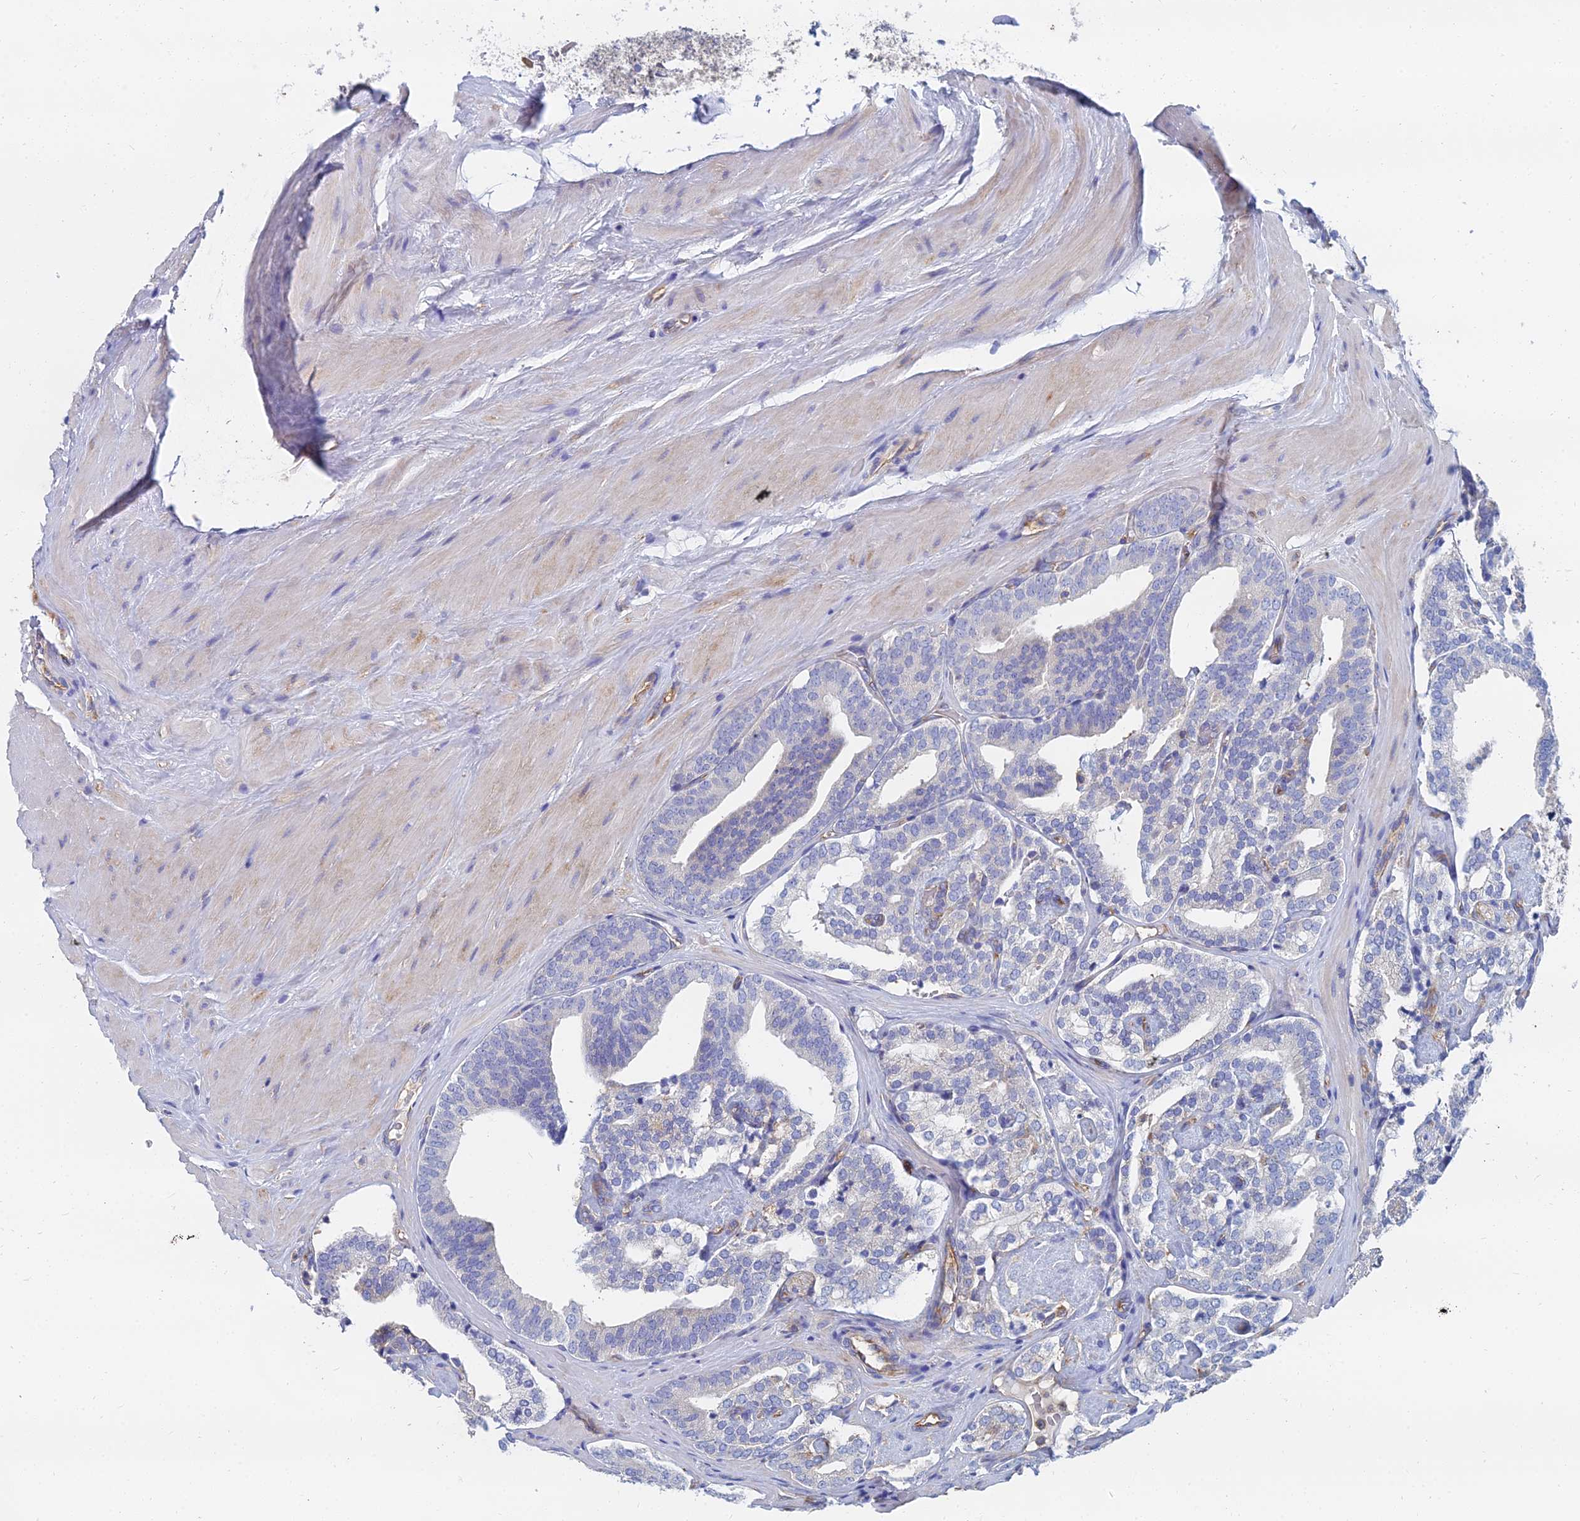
{"staining": {"intensity": "negative", "quantity": "none", "location": "none"}, "tissue": "prostate cancer", "cell_type": "Tumor cells", "image_type": "cancer", "snomed": [{"axis": "morphology", "description": "Adenocarcinoma, High grade"}, {"axis": "topography", "description": "Prostate"}], "caption": "Prostate cancer (adenocarcinoma (high-grade)) was stained to show a protein in brown. There is no significant positivity in tumor cells.", "gene": "GPR42", "patient": {"sex": "male", "age": 63}}